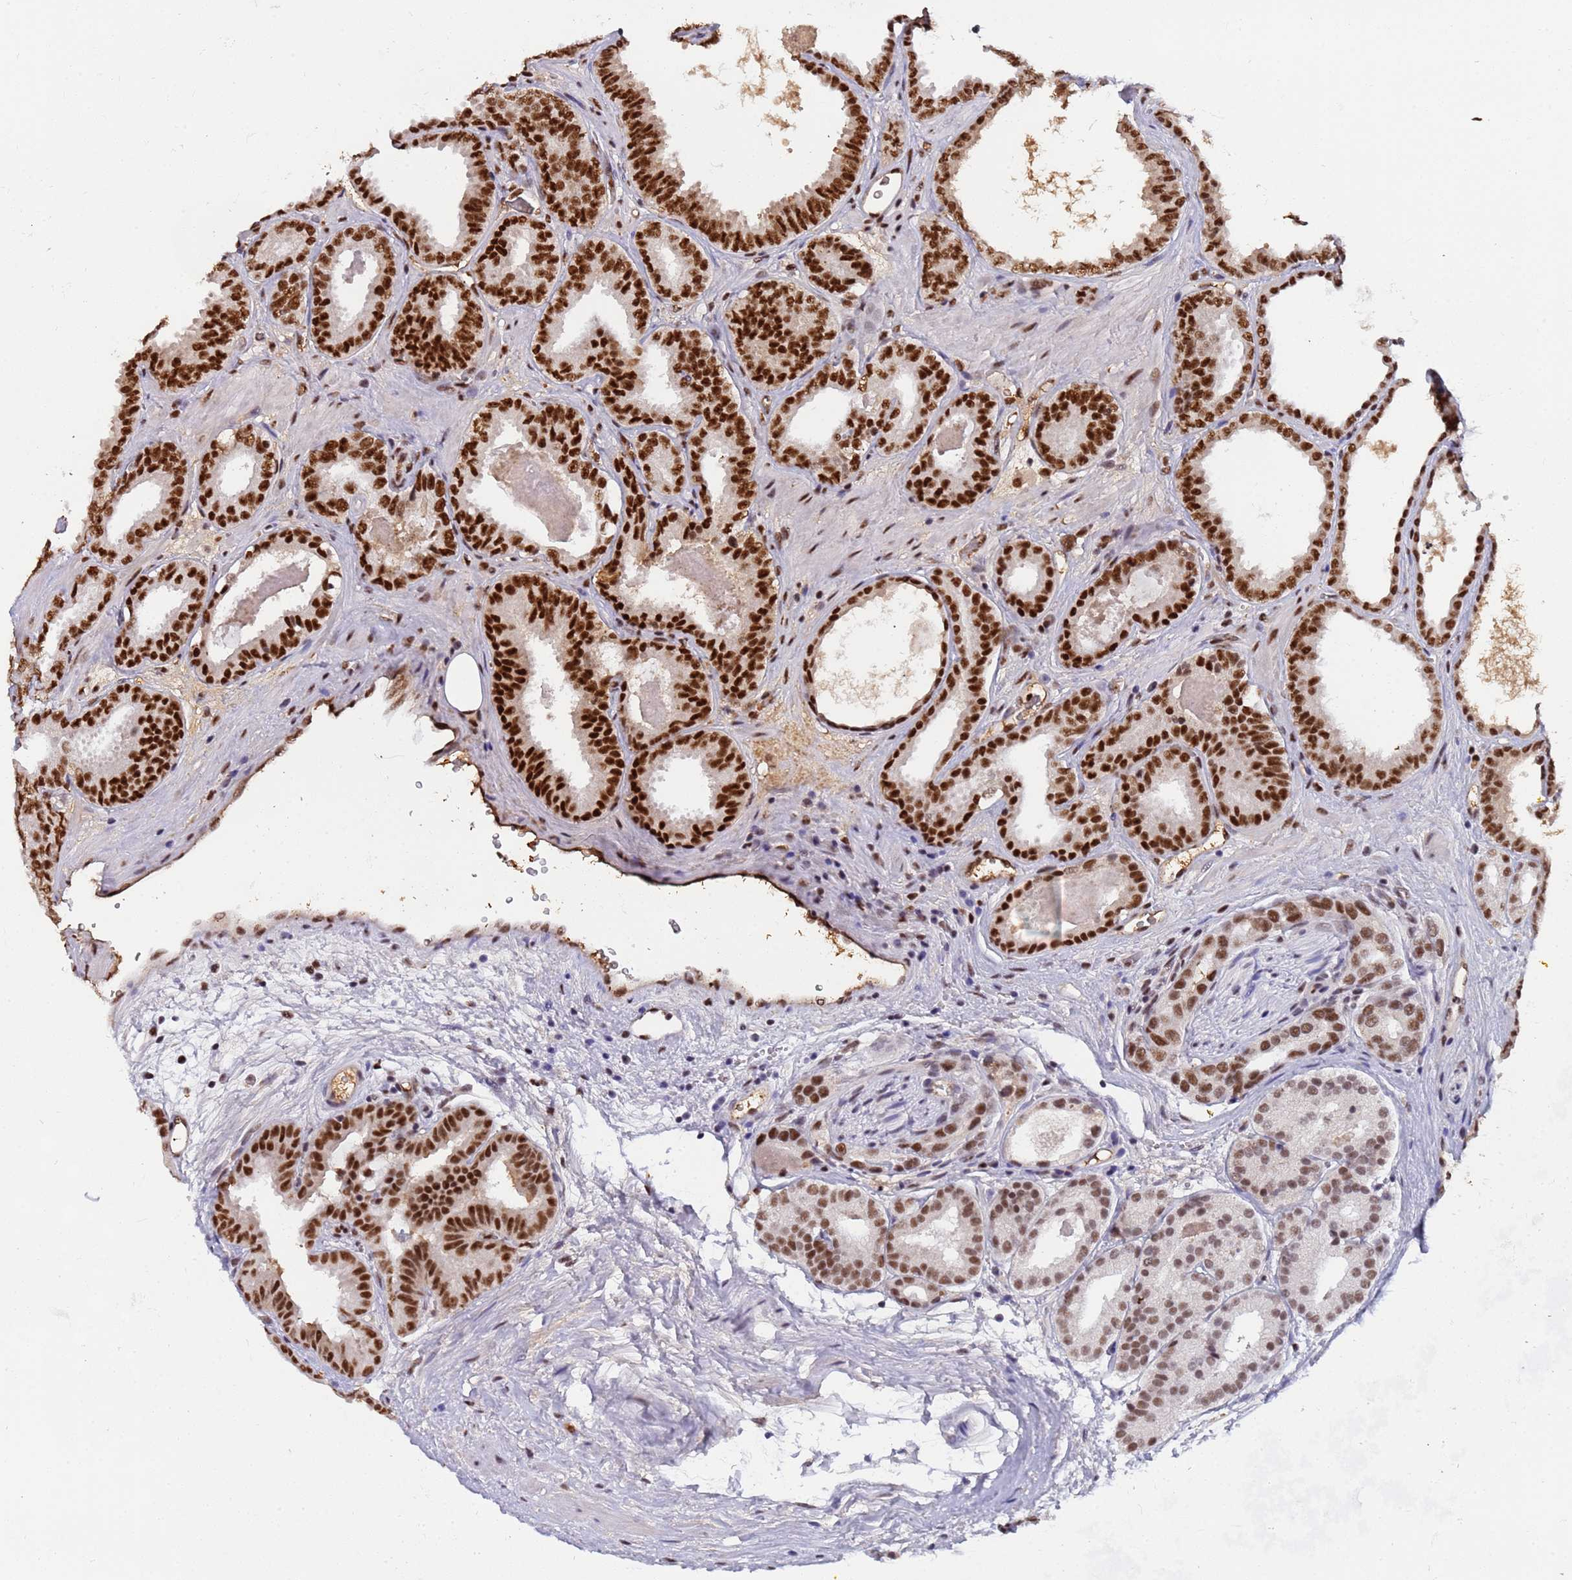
{"staining": {"intensity": "strong", "quantity": ">75%", "location": "nuclear"}, "tissue": "prostate cancer", "cell_type": "Tumor cells", "image_type": "cancer", "snomed": [{"axis": "morphology", "description": "Adenocarcinoma, High grade"}, {"axis": "topography", "description": "Prostate"}], "caption": "High-magnification brightfield microscopy of prostate cancer (adenocarcinoma (high-grade)) stained with DAB (3,3'-diaminobenzidine) (brown) and counterstained with hematoxylin (blue). tumor cells exhibit strong nuclear staining is seen in about>75% of cells.", "gene": "SRRT", "patient": {"sex": "male", "age": 72}}